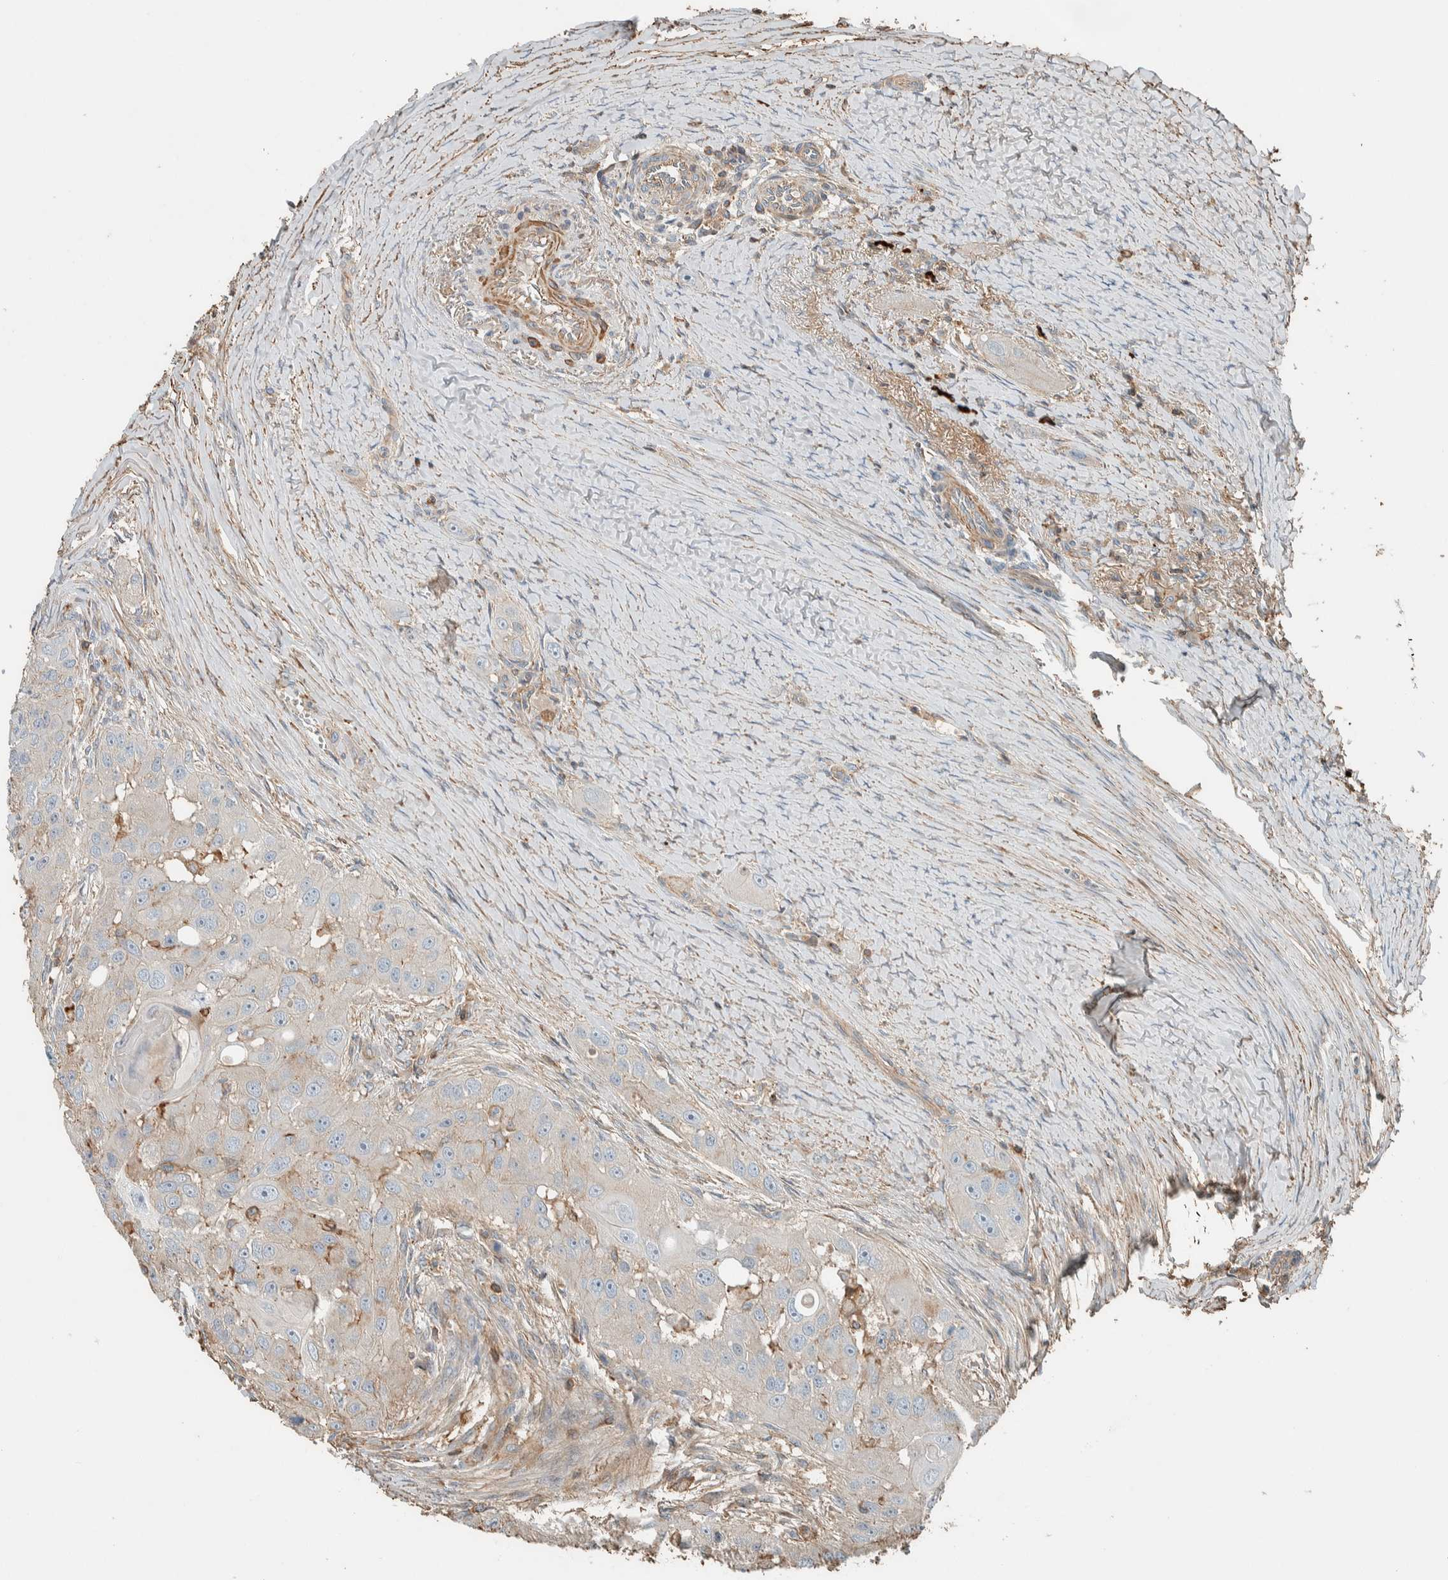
{"staining": {"intensity": "negative", "quantity": "none", "location": "none"}, "tissue": "head and neck cancer", "cell_type": "Tumor cells", "image_type": "cancer", "snomed": [{"axis": "morphology", "description": "Normal tissue, NOS"}, {"axis": "morphology", "description": "Squamous cell carcinoma, NOS"}, {"axis": "topography", "description": "Skeletal muscle"}, {"axis": "topography", "description": "Head-Neck"}], "caption": "This is an immunohistochemistry histopathology image of human squamous cell carcinoma (head and neck). There is no staining in tumor cells.", "gene": "CTBP2", "patient": {"sex": "male", "age": 51}}